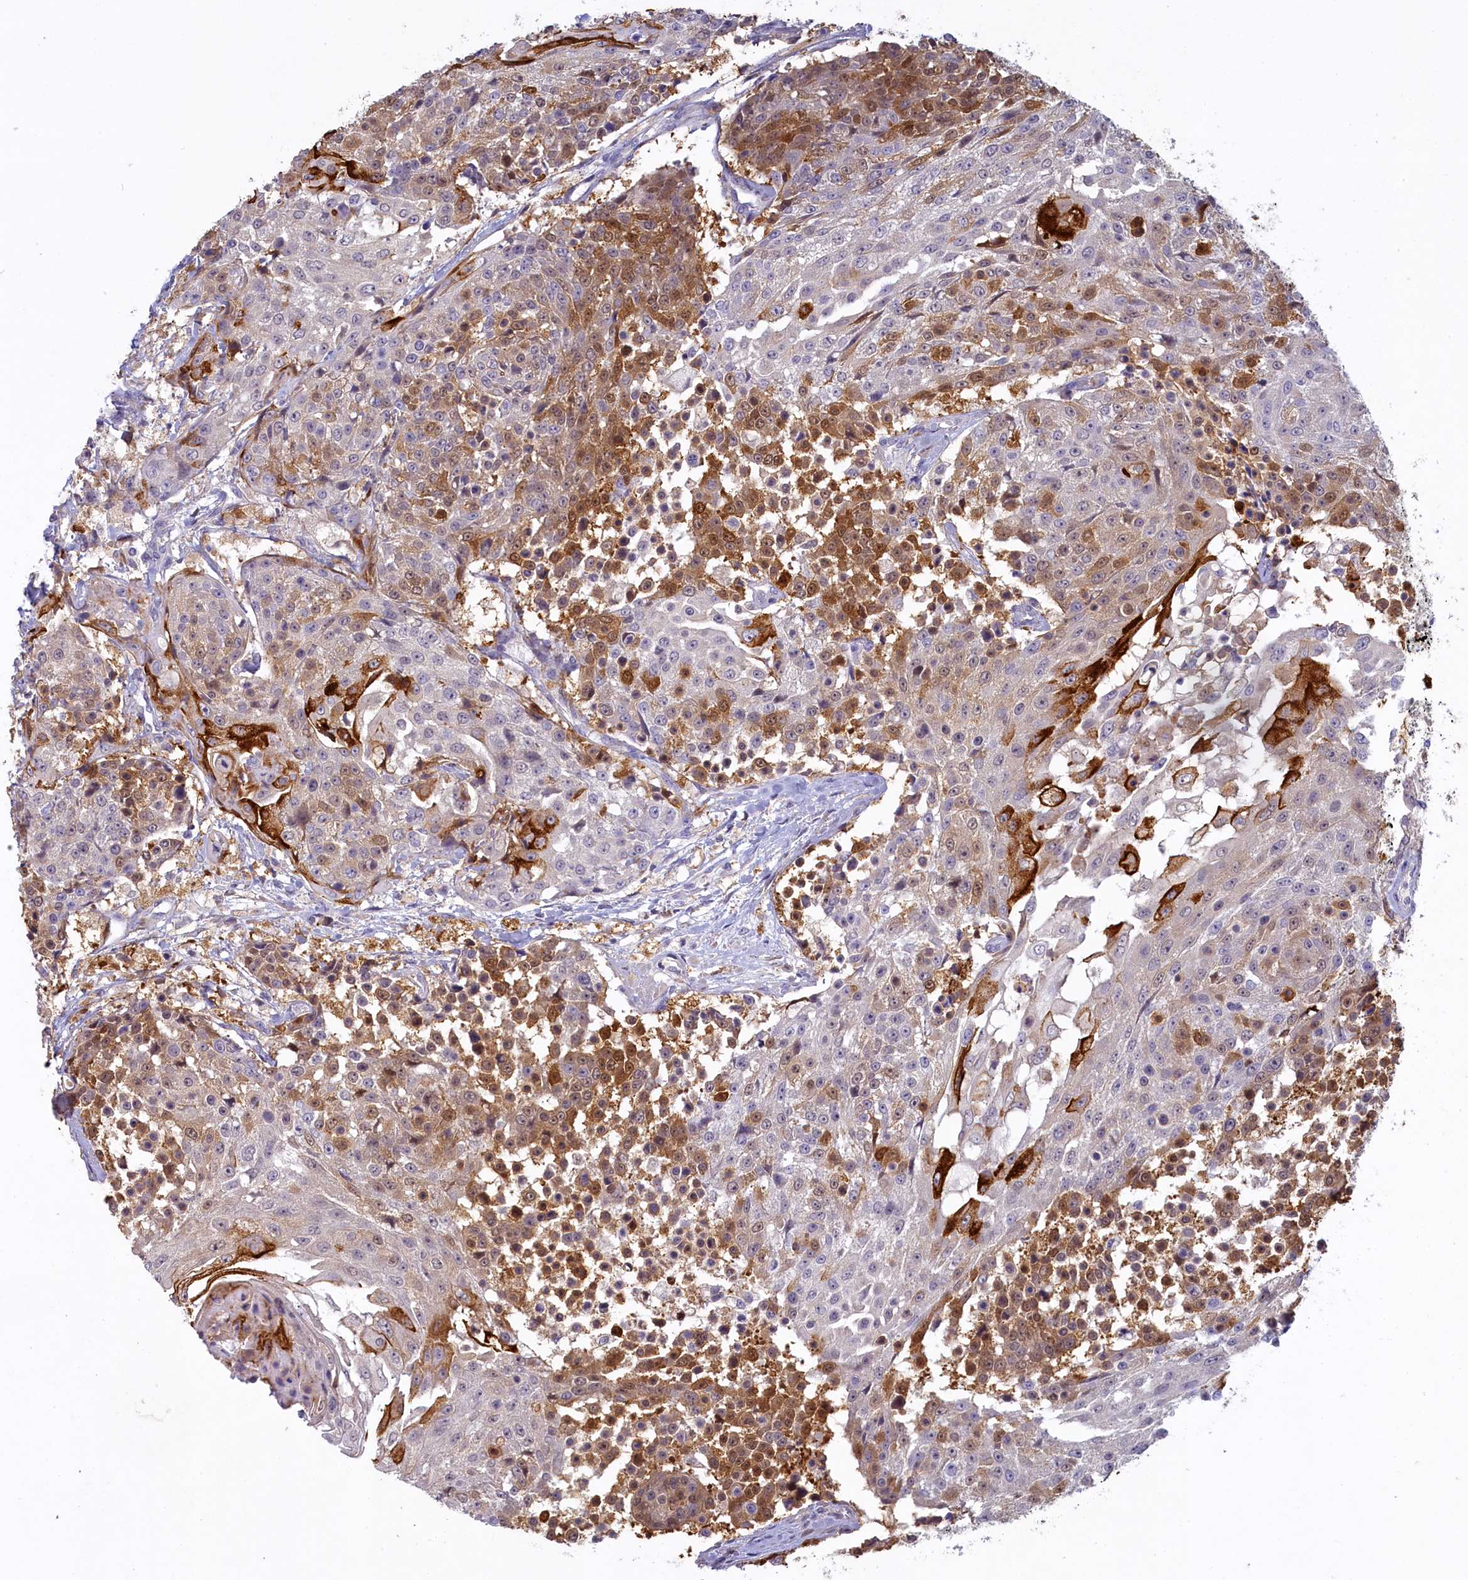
{"staining": {"intensity": "strong", "quantity": "25%-75%", "location": "cytoplasmic/membranous,nuclear"}, "tissue": "urothelial cancer", "cell_type": "Tumor cells", "image_type": "cancer", "snomed": [{"axis": "morphology", "description": "Urothelial carcinoma, High grade"}, {"axis": "topography", "description": "Urinary bladder"}], "caption": "Strong cytoplasmic/membranous and nuclear staining is identified in about 25%-75% of tumor cells in urothelial cancer. (Stains: DAB (3,3'-diaminobenzidine) in brown, nuclei in blue, Microscopy: brightfield microscopy at high magnification).", "gene": "UCHL3", "patient": {"sex": "female", "age": 63}}